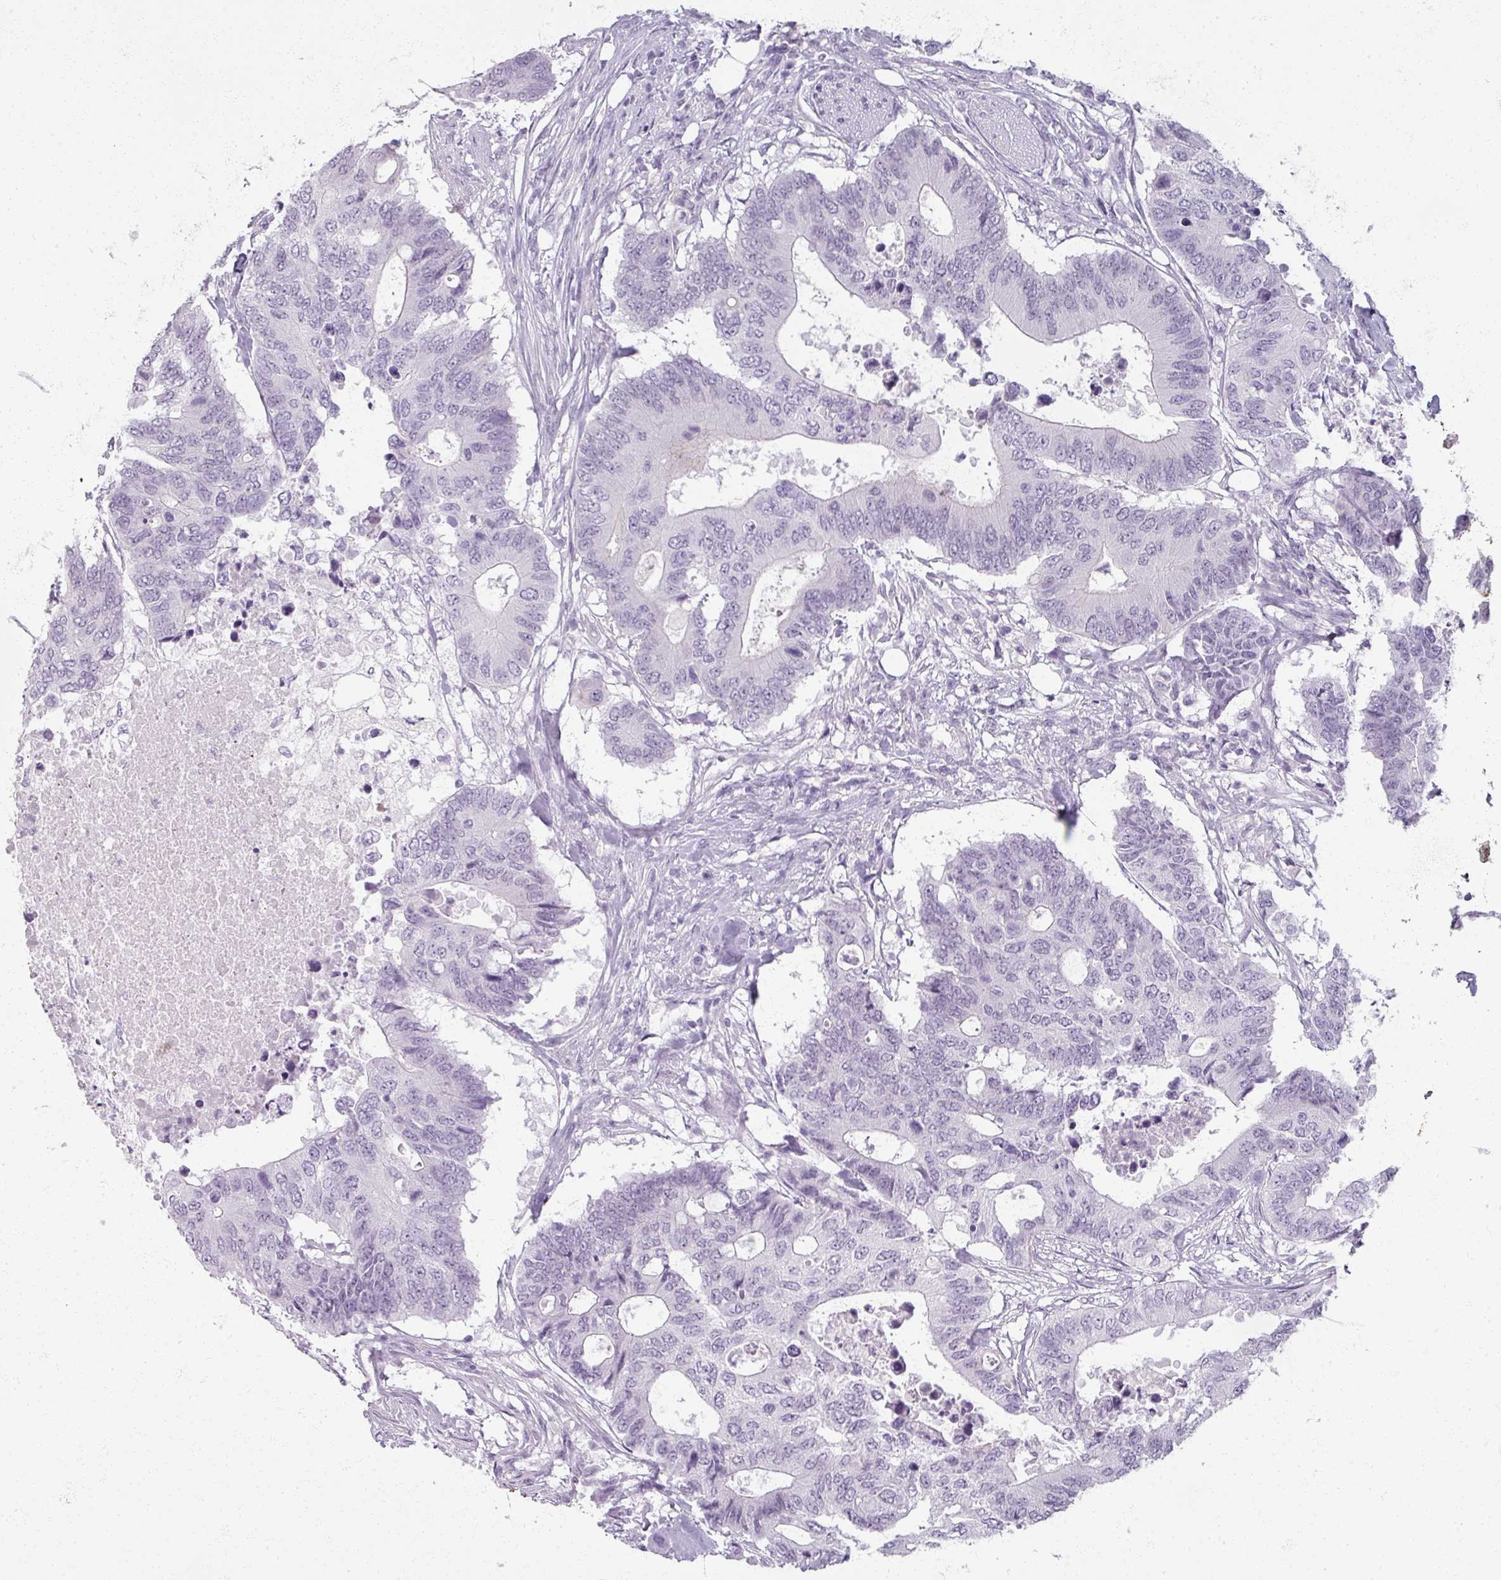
{"staining": {"intensity": "negative", "quantity": "none", "location": "none"}, "tissue": "colorectal cancer", "cell_type": "Tumor cells", "image_type": "cancer", "snomed": [{"axis": "morphology", "description": "Adenocarcinoma, NOS"}, {"axis": "topography", "description": "Colon"}], "caption": "Adenocarcinoma (colorectal) was stained to show a protein in brown. There is no significant positivity in tumor cells.", "gene": "RFPL2", "patient": {"sex": "male", "age": 71}}